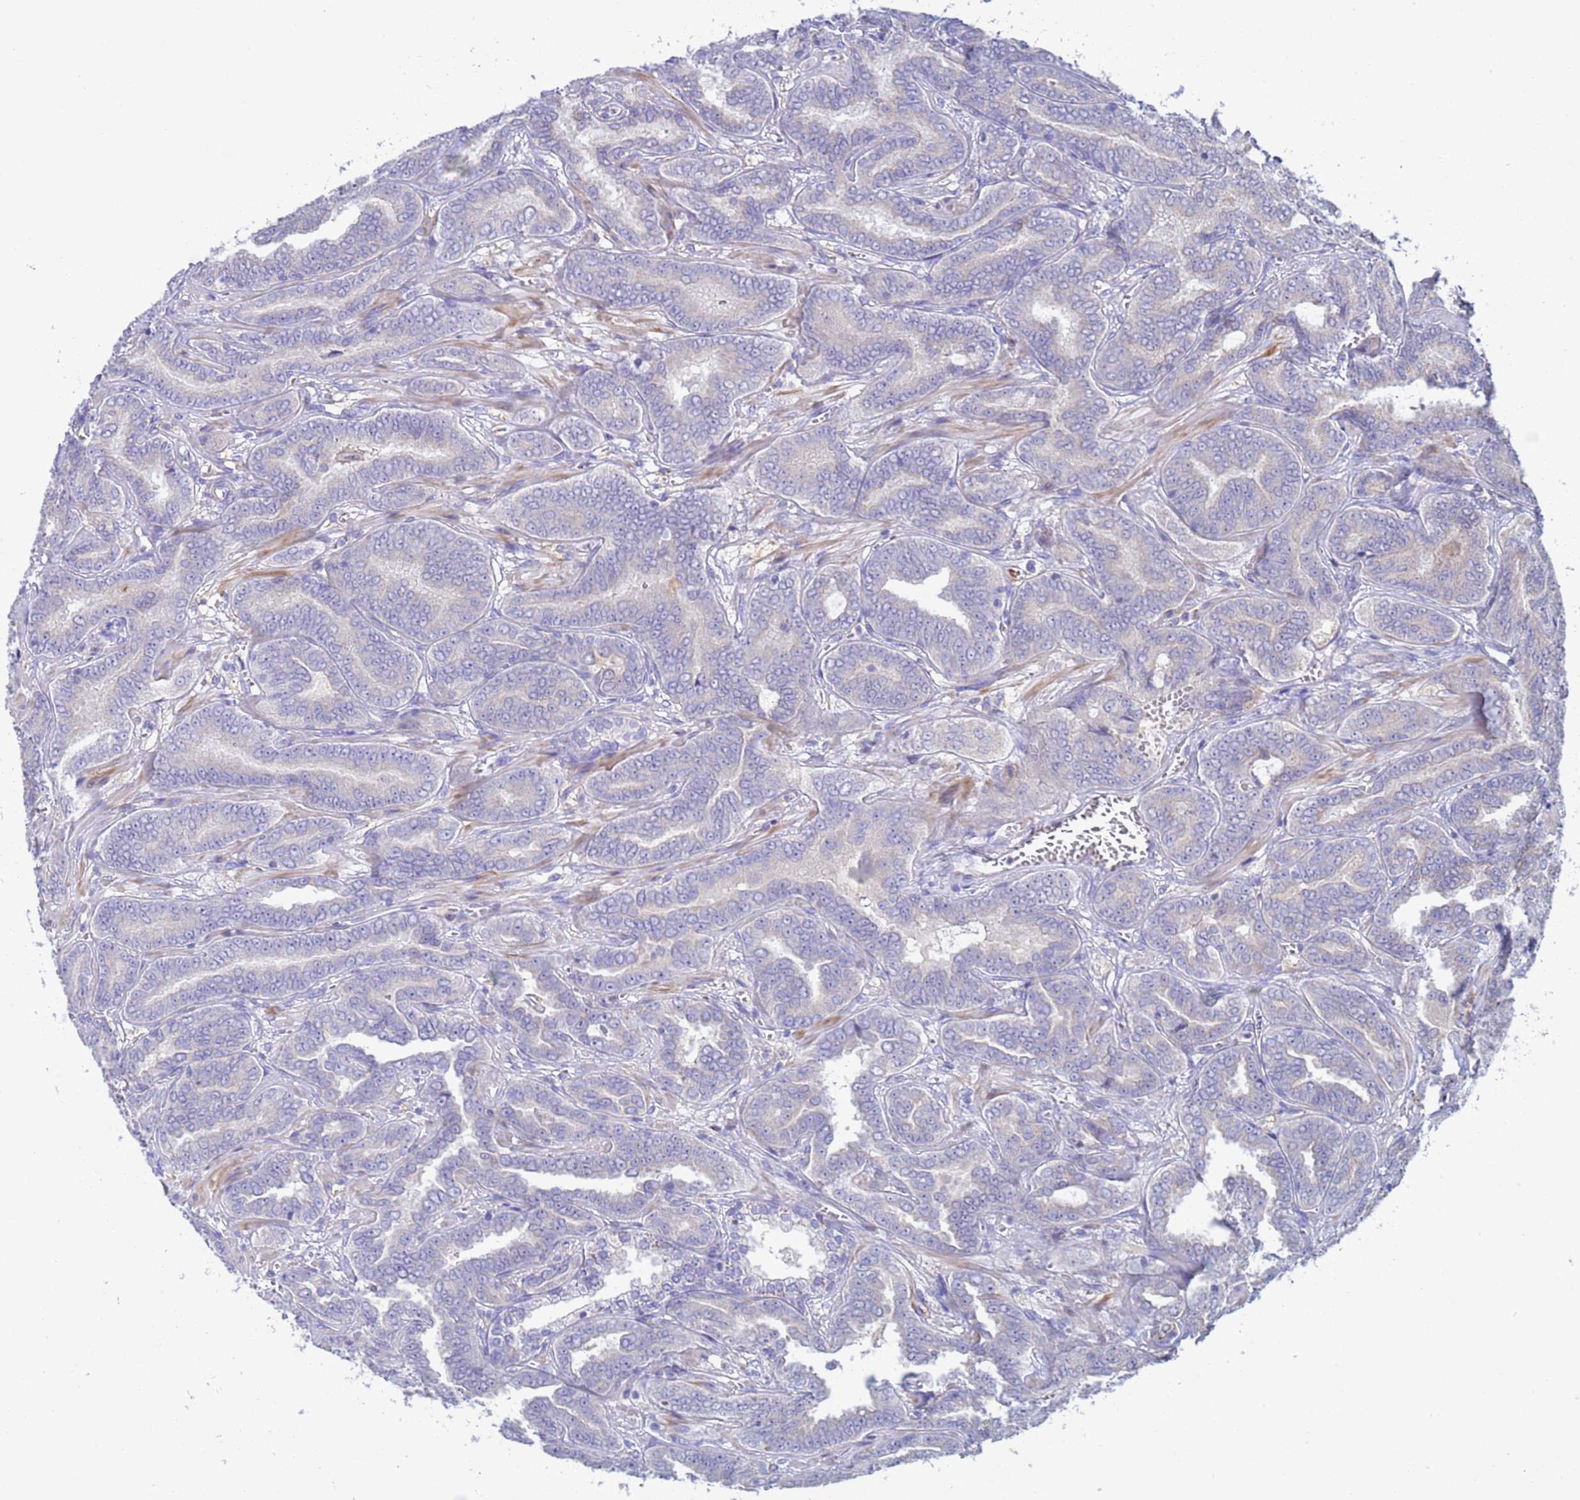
{"staining": {"intensity": "negative", "quantity": "none", "location": "none"}, "tissue": "prostate cancer", "cell_type": "Tumor cells", "image_type": "cancer", "snomed": [{"axis": "morphology", "description": "Adenocarcinoma, High grade"}, {"axis": "topography", "description": "Prostate"}], "caption": "Tumor cells show no significant expression in prostate cancer. The staining was performed using DAB to visualize the protein expression in brown, while the nuclei were stained in blue with hematoxylin (Magnification: 20x).", "gene": "PPP6R1", "patient": {"sex": "male", "age": 67}}